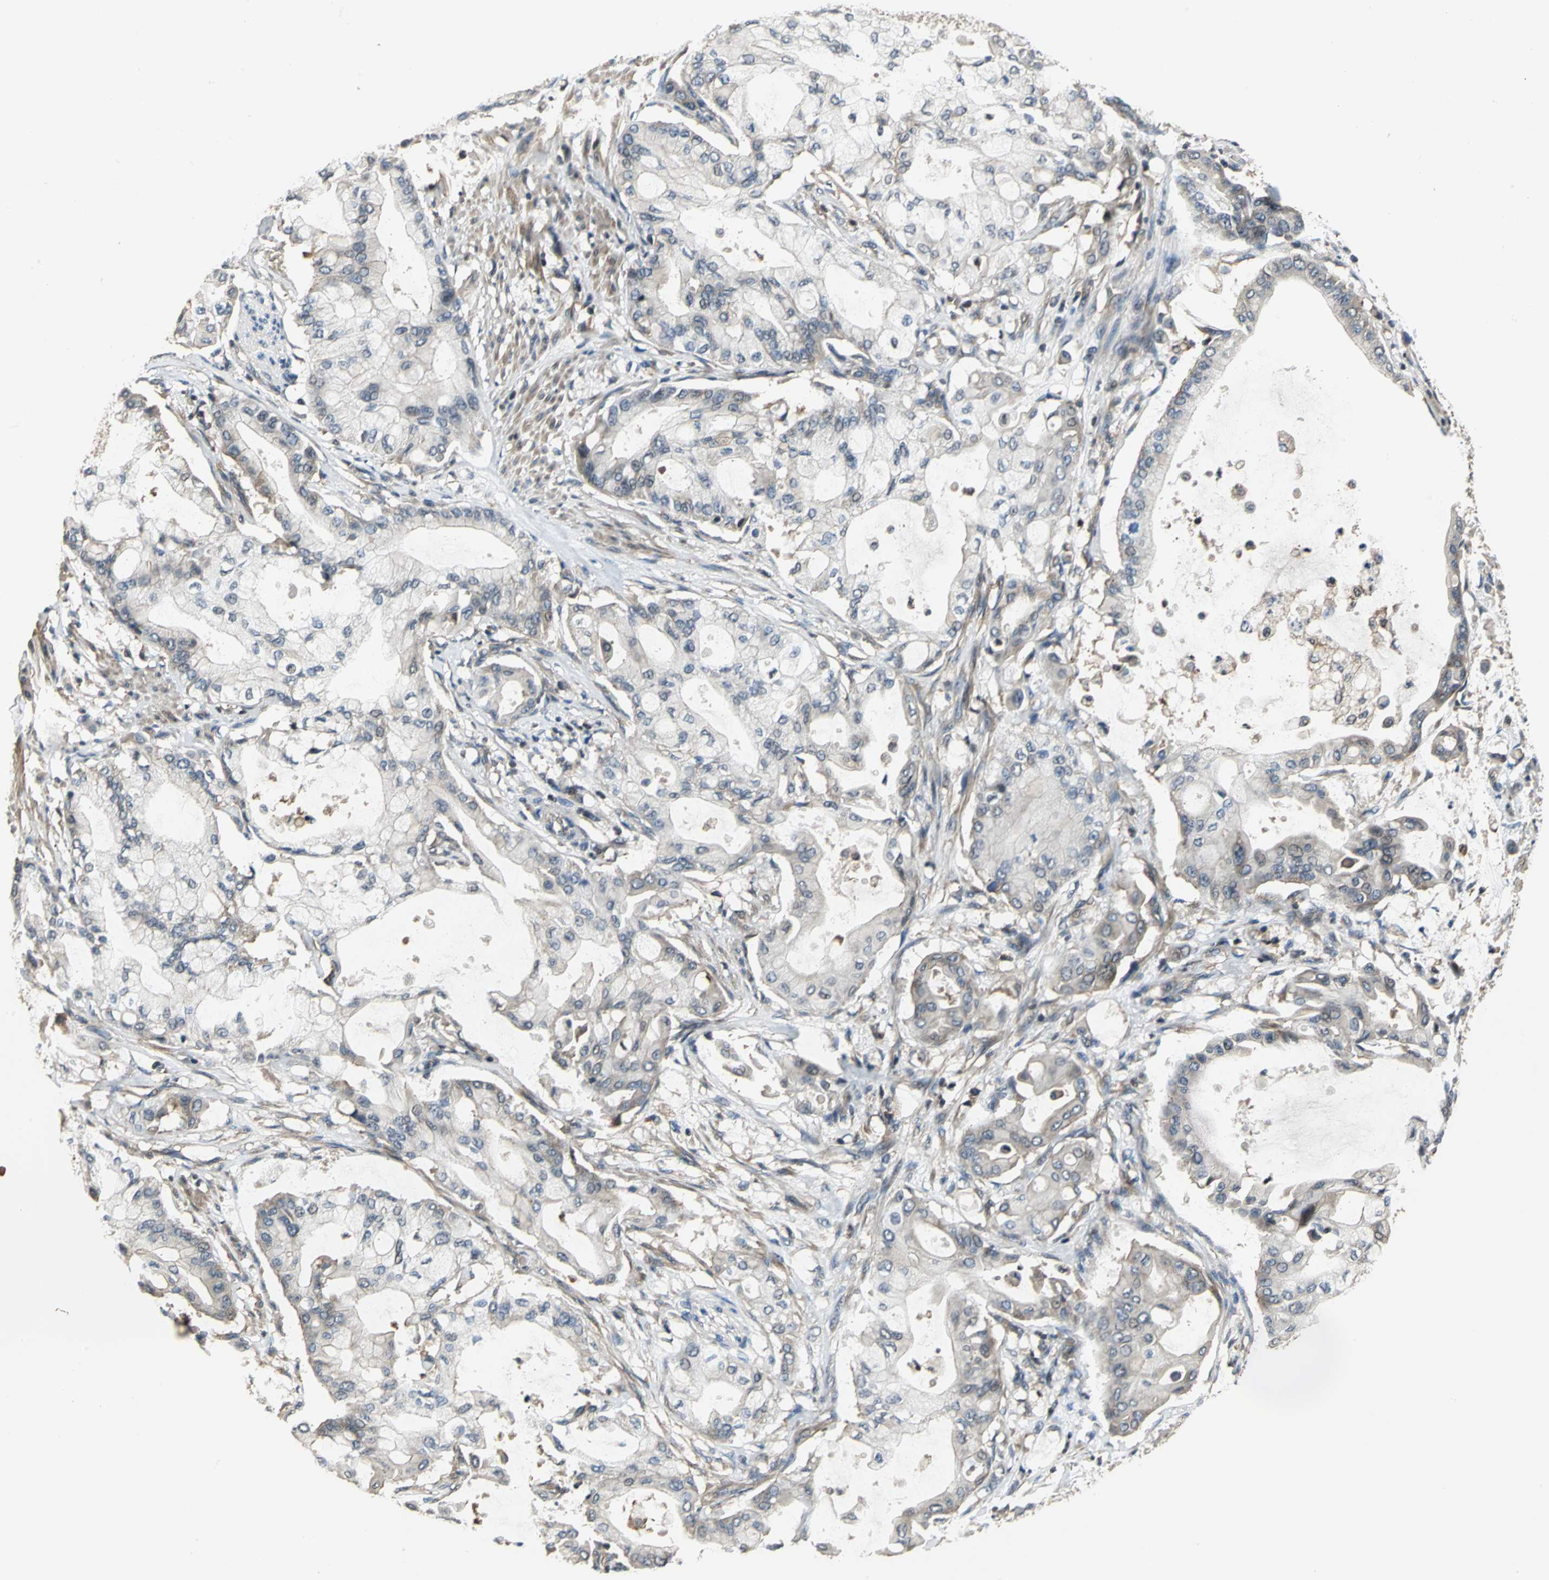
{"staining": {"intensity": "weak", "quantity": "<25%", "location": "cytoplasmic/membranous"}, "tissue": "pancreatic cancer", "cell_type": "Tumor cells", "image_type": "cancer", "snomed": [{"axis": "morphology", "description": "Adenocarcinoma, NOS"}, {"axis": "morphology", "description": "Adenocarcinoma, metastatic, NOS"}, {"axis": "topography", "description": "Lymph node"}, {"axis": "topography", "description": "Pancreas"}, {"axis": "topography", "description": "Duodenum"}], "caption": "An immunohistochemistry (IHC) image of pancreatic cancer (adenocarcinoma) is shown. There is no staining in tumor cells of pancreatic cancer (adenocarcinoma). Nuclei are stained in blue.", "gene": "EIF2B2", "patient": {"sex": "female", "age": 64}}